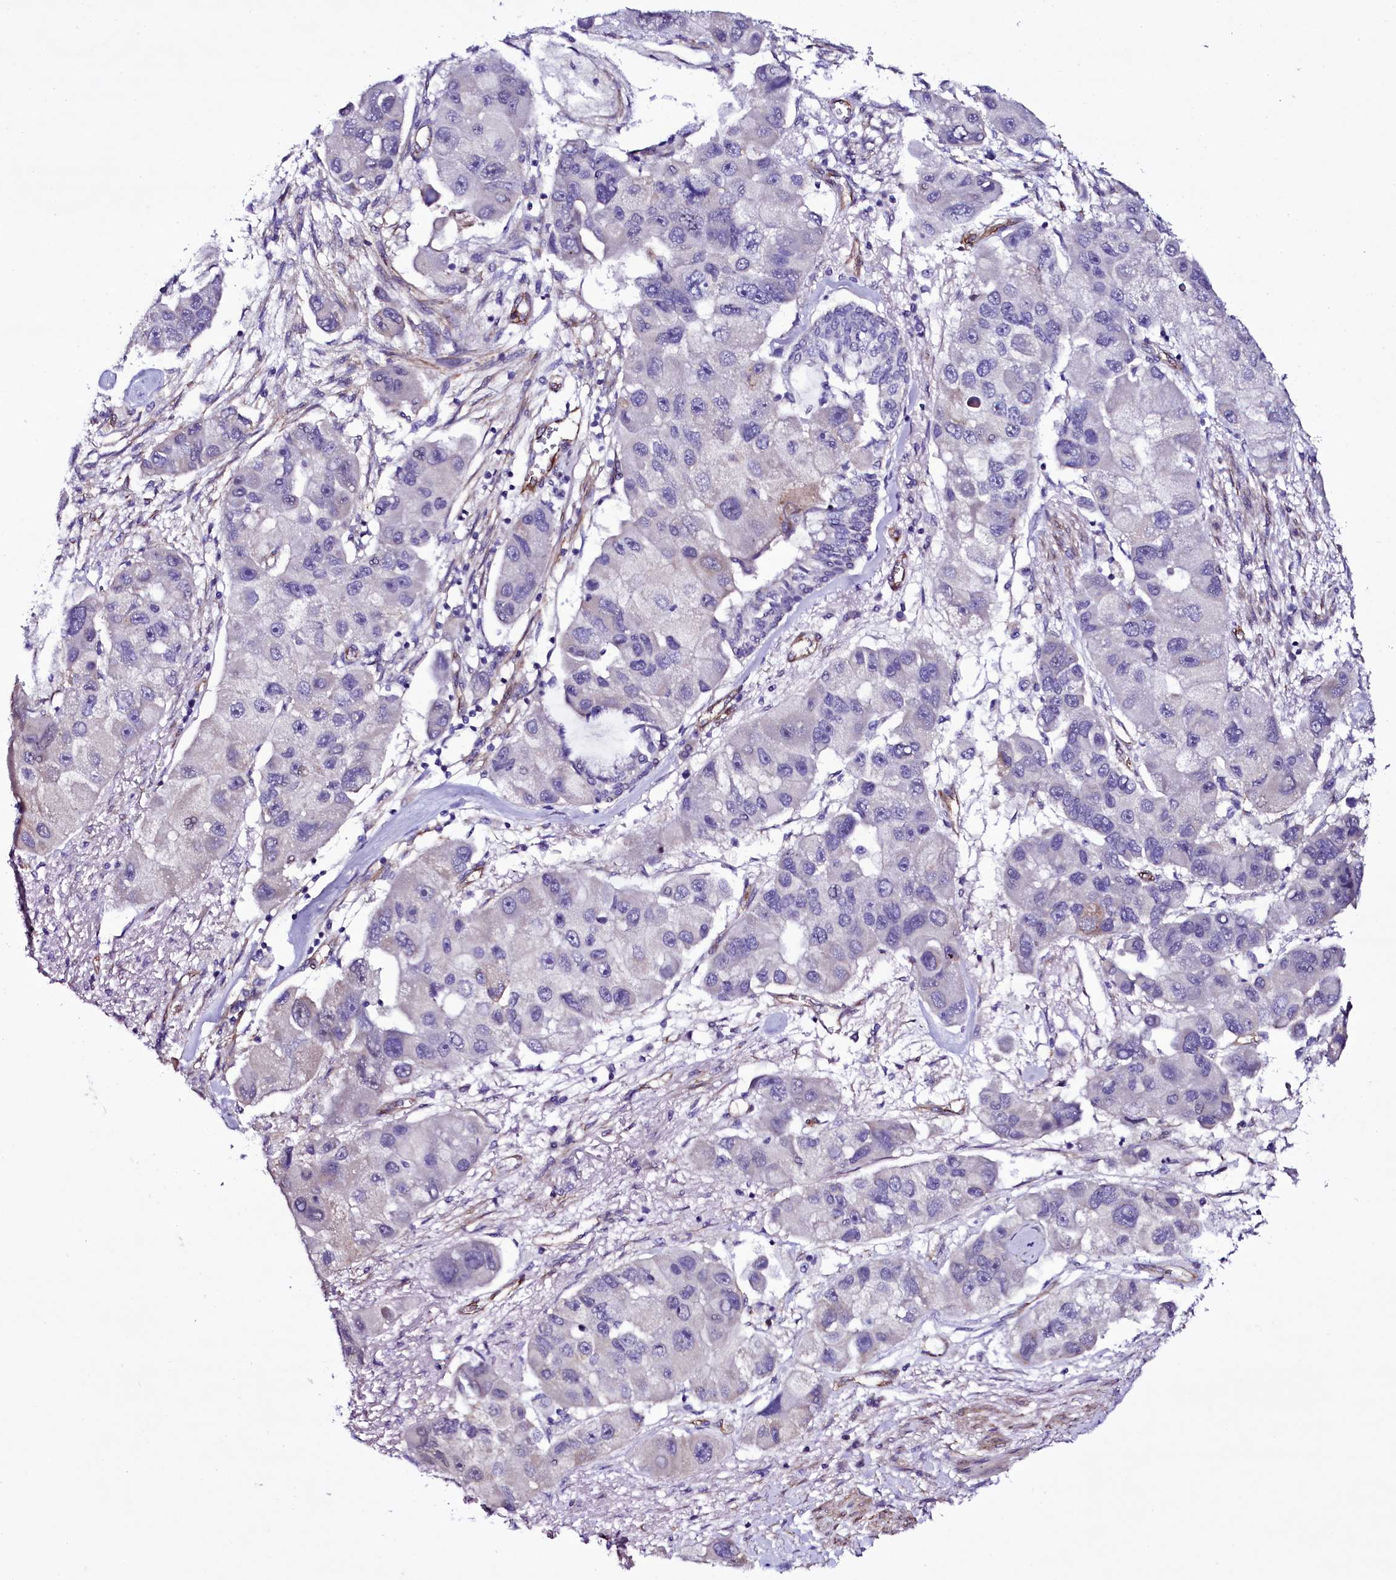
{"staining": {"intensity": "negative", "quantity": "none", "location": "none"}, "tissue": "lung cancer", "cell_type": "Tumor cells", "image_type": "cancer", "snomed": [{"axis": "morphology", "description": "Adenocarcinoma, NOS"}, {"axis": "topography", "description": "Lung"}], "caption": "Image shows no significant protein positivity in tumor cells of lung adenocarcinoma.", "gene": "MEX3C", "patient": {"sex": "female", "age": 54}}